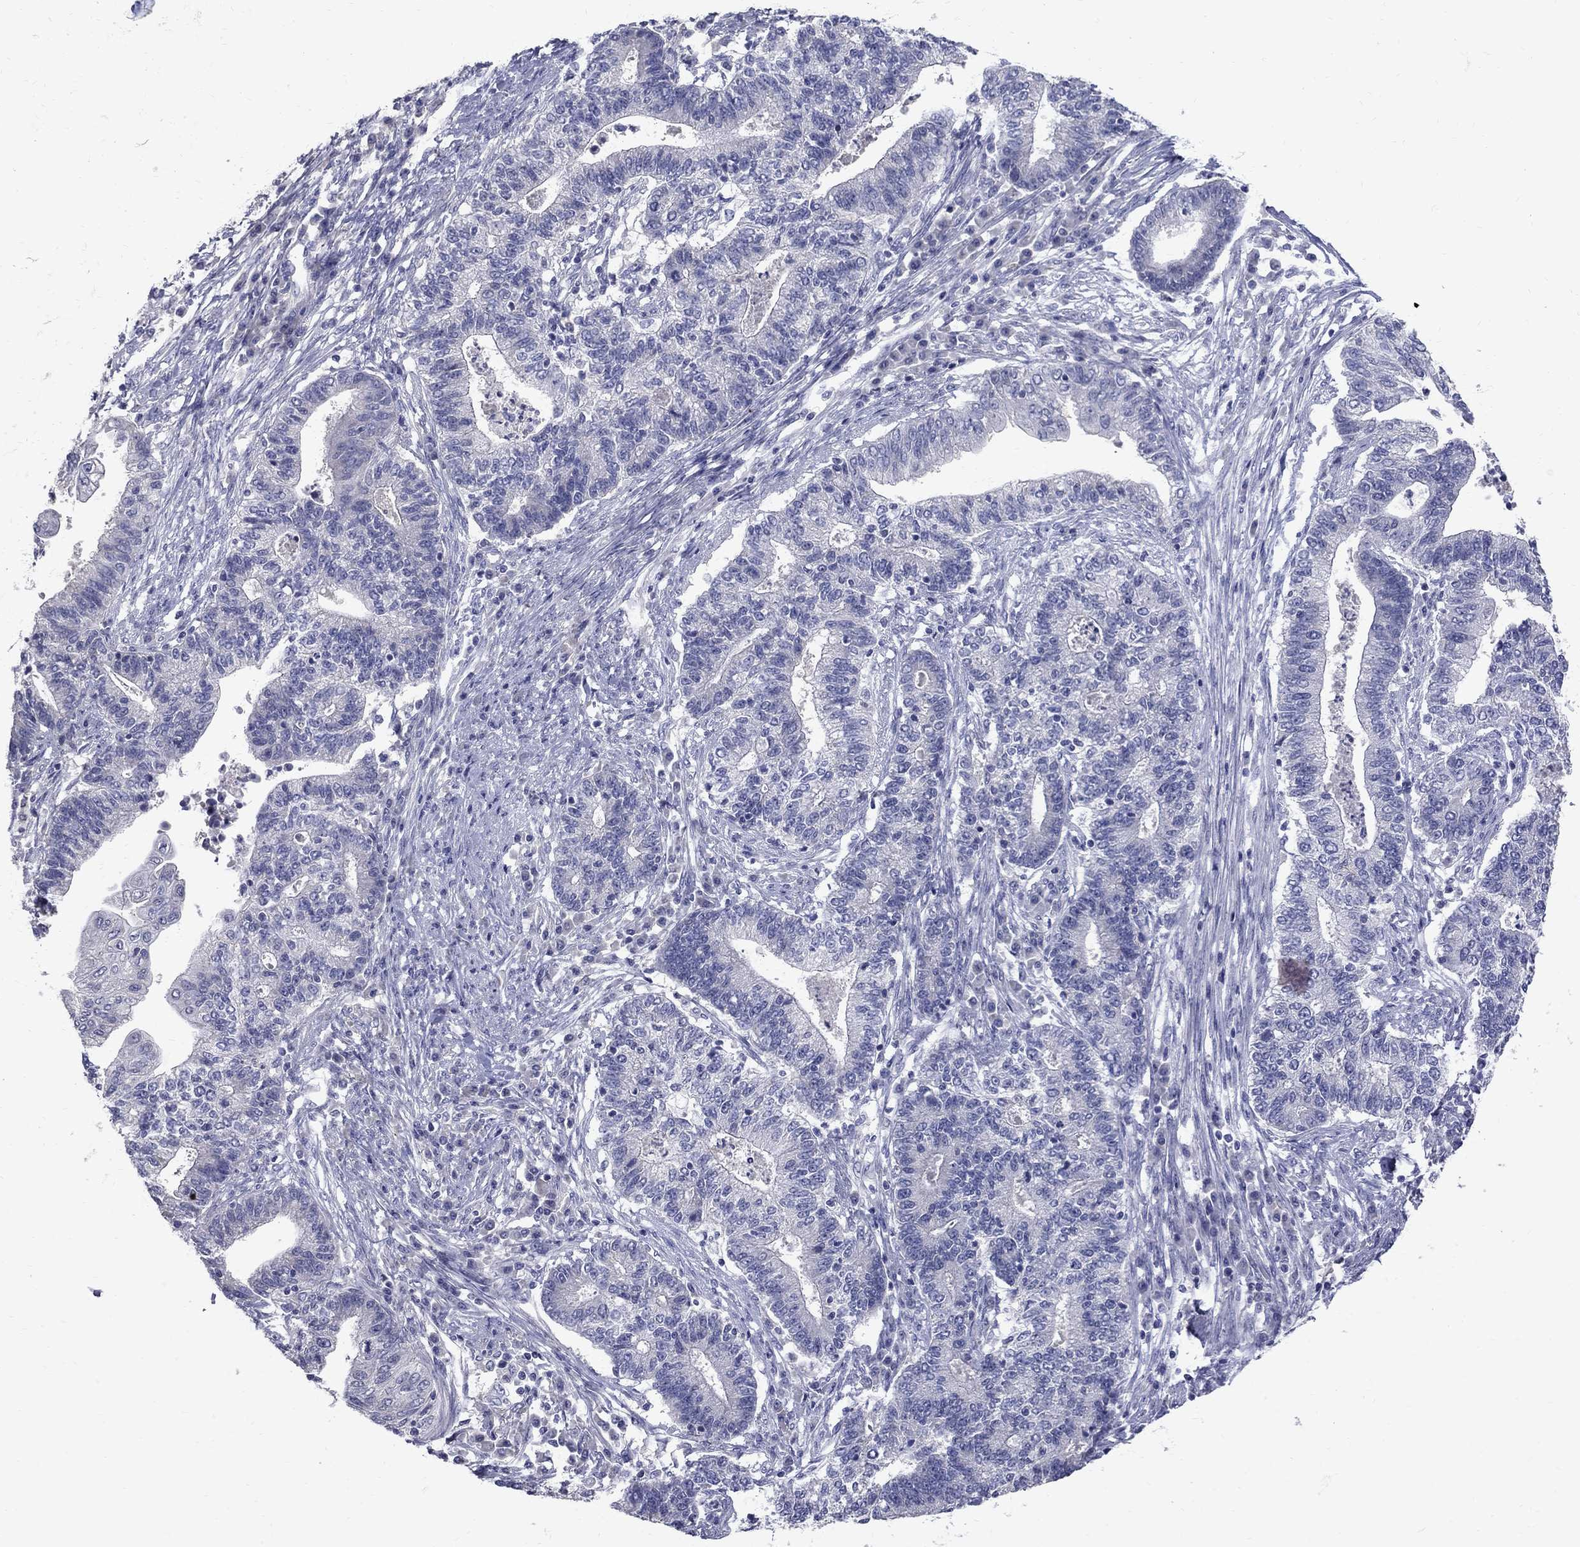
{"staining": {"intensity": "negative", "quantity": "none", "location": "none"}, "tissue": "endometrial cancer", "cell_type": "Tumor cells", "image_type": "cancer", "snomed": [{"axis": "morphology", "description": "Adenocarcinoma, NOS"}, {"axis": "topography", "description": "Uterus"}, {"axis": "topography", "description": "Endometrium"}], "caption": "An immunohistochemistry photomicrograph of endometrial cancer is shown. There is no staining in tumor cells of endometrial cancer. The staining was performed using DAB to visualize the protein expression in brown, while the nuclei were stained in blue with hematoxylin (Magnification: 20x).", "gene": "TP53TG5", "patient": {"sex": "female", "age": 54}}